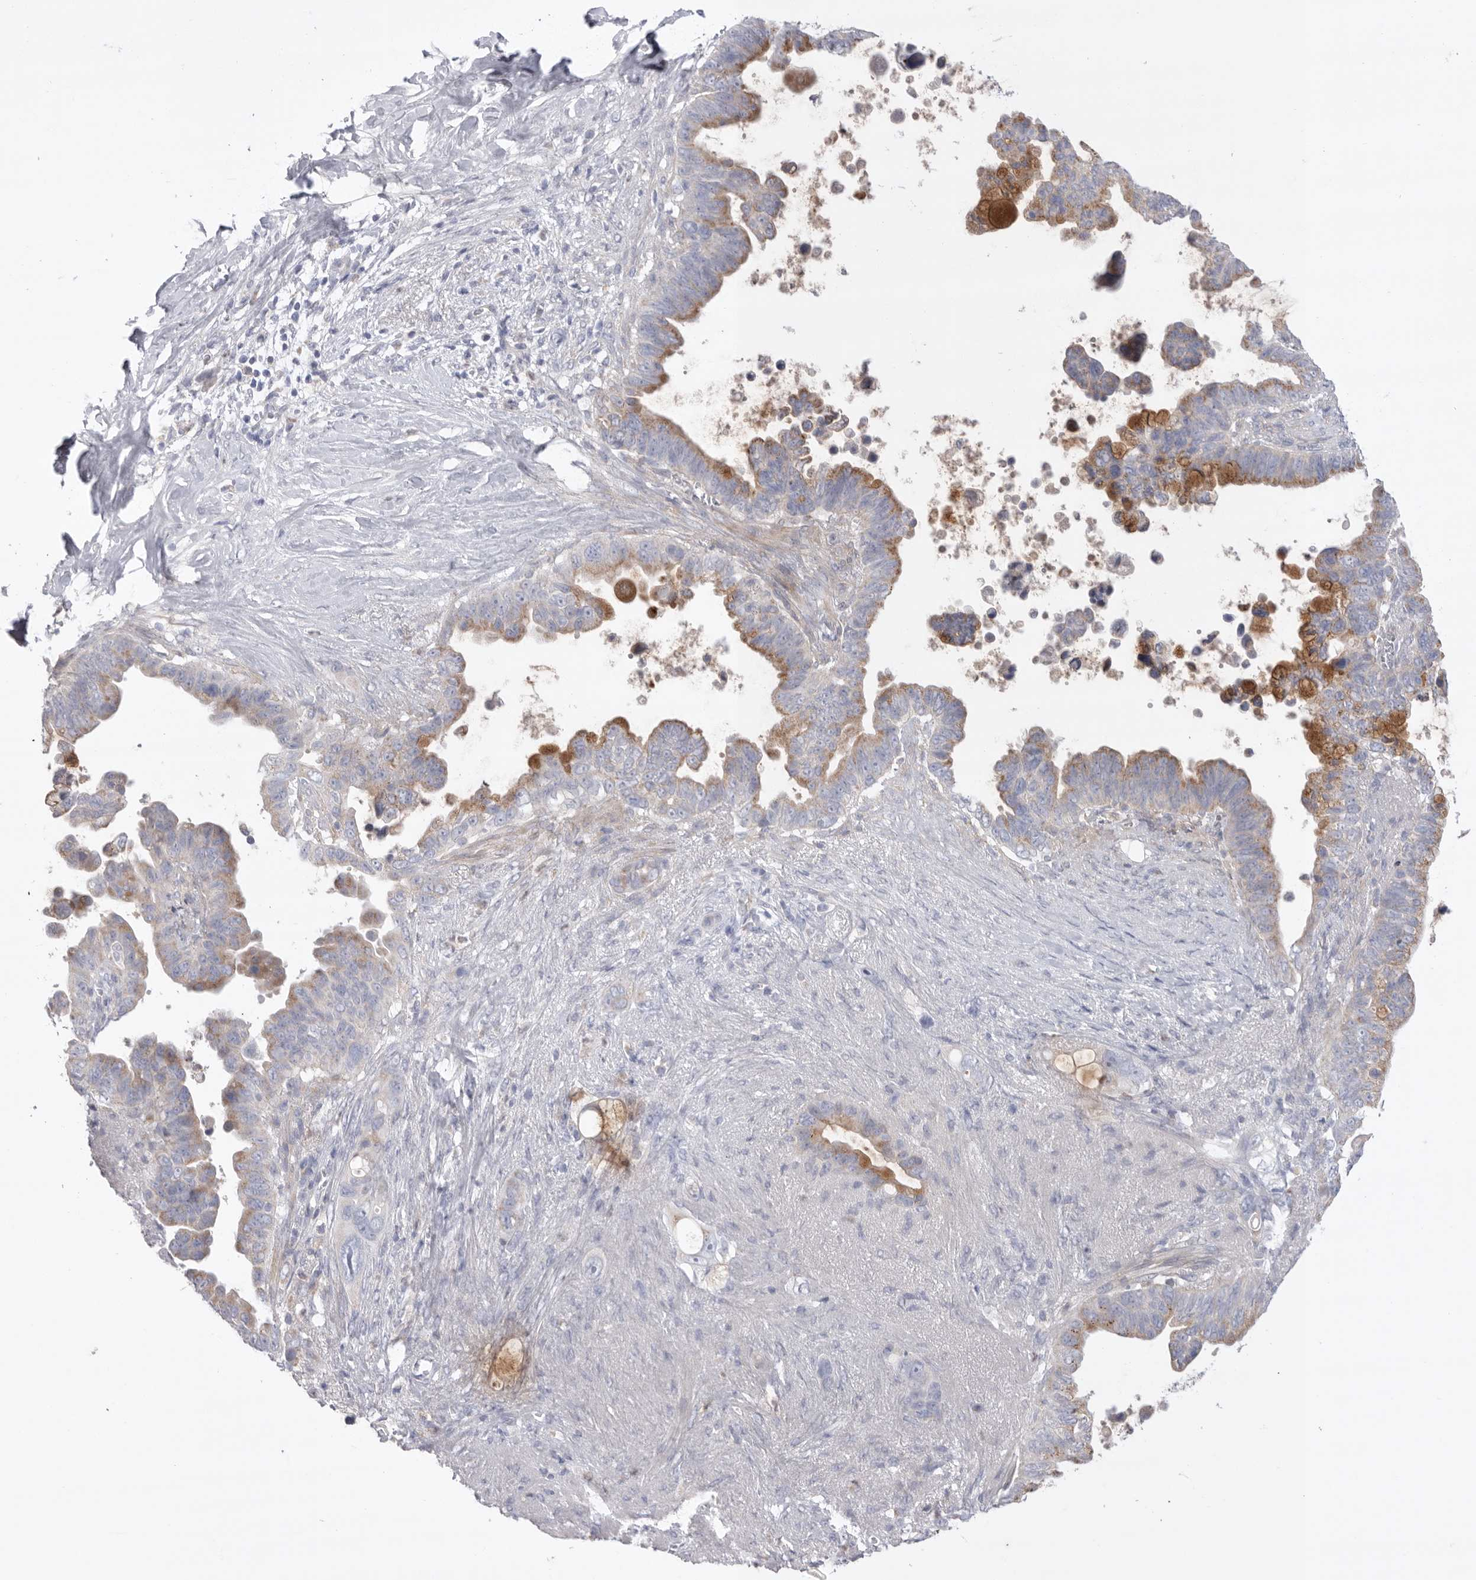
{"staining": {"intensity": "moderate", "quantity": "<25%", "location": "cytoplasmic/membranous"}, "tissue": "pancreatic cancer", "cell_type": "Tumor cells", "image_type": "cancer", "snomed": [{"axis": "morphology", "description": "Adenocarcinoma, NOS"}, {"axis": "topography", "description": "Pancreas"}], "caption": "Tumor cells exhibit low levels of moderate cytoplasmic/membranous positivity in about <25% of cells in pancreatic cancer. Immunohistochemistry (ihc) stains the protein in brown and the nuclei are stained blue.", "gene": "CCDC126", "patient": {"sex": "female", "age": 72}}